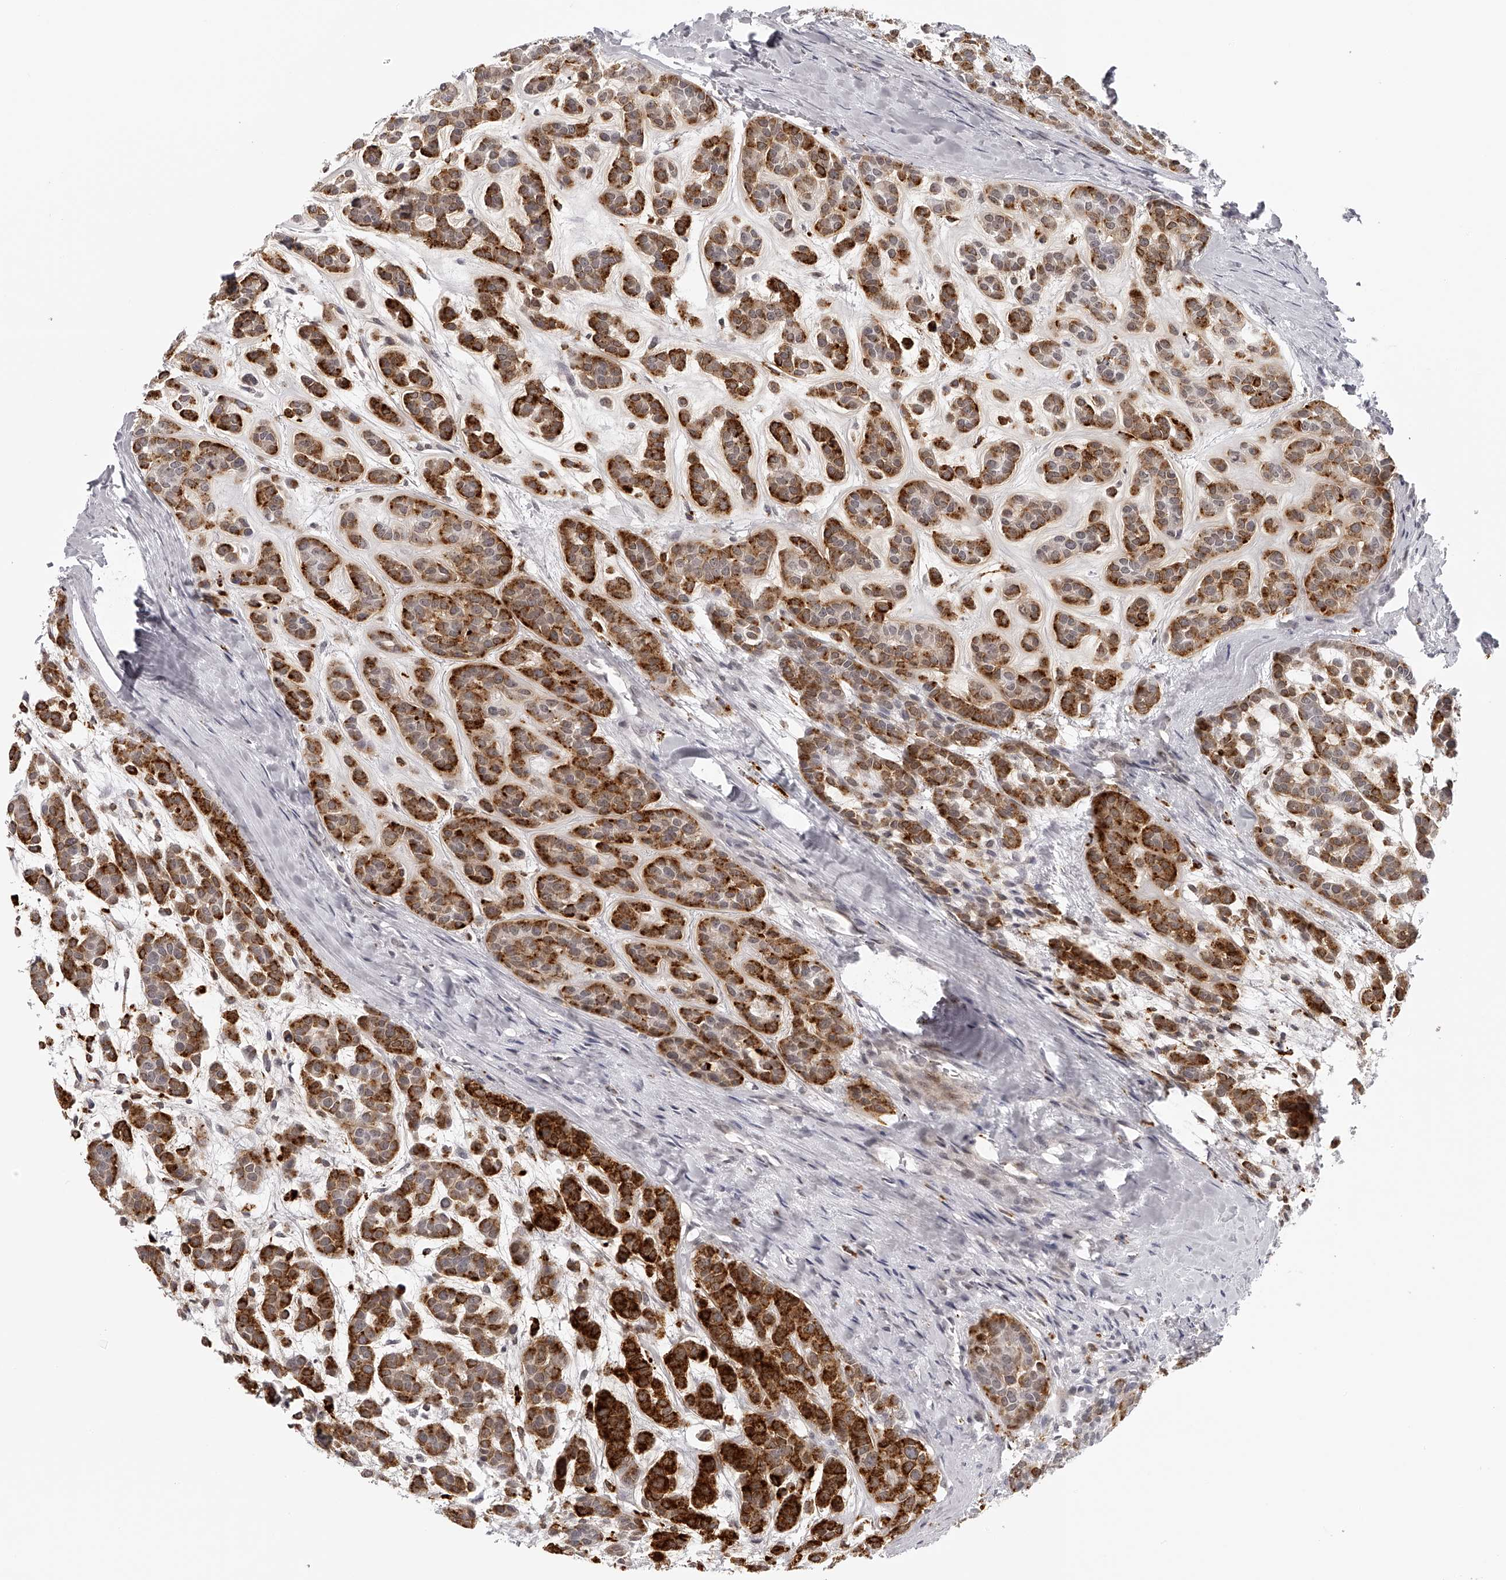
{"staining": {"intensity": "strong", "quantity": ">75%", "location": "cytoplasmic/membranous"}, "tissue": "head and neck cancer", "cell_type": "Tumor cells", "image_type": "cancer", "snomed": [{"axis": "morphology", "description": "Adenocarcinoma, NOS"}, {"axis": "morphology", "description": "Adenoma, NOS"}, {"axis": "topography", "description": "Head-Neck"}], "caption": "Head and neck adenocarcinoma stained for a protein displays strong cytoplasmic/membranous positivity in tumor cells.", "gene": "RNF220", "patient": {"sex": "female", "age": 55}}